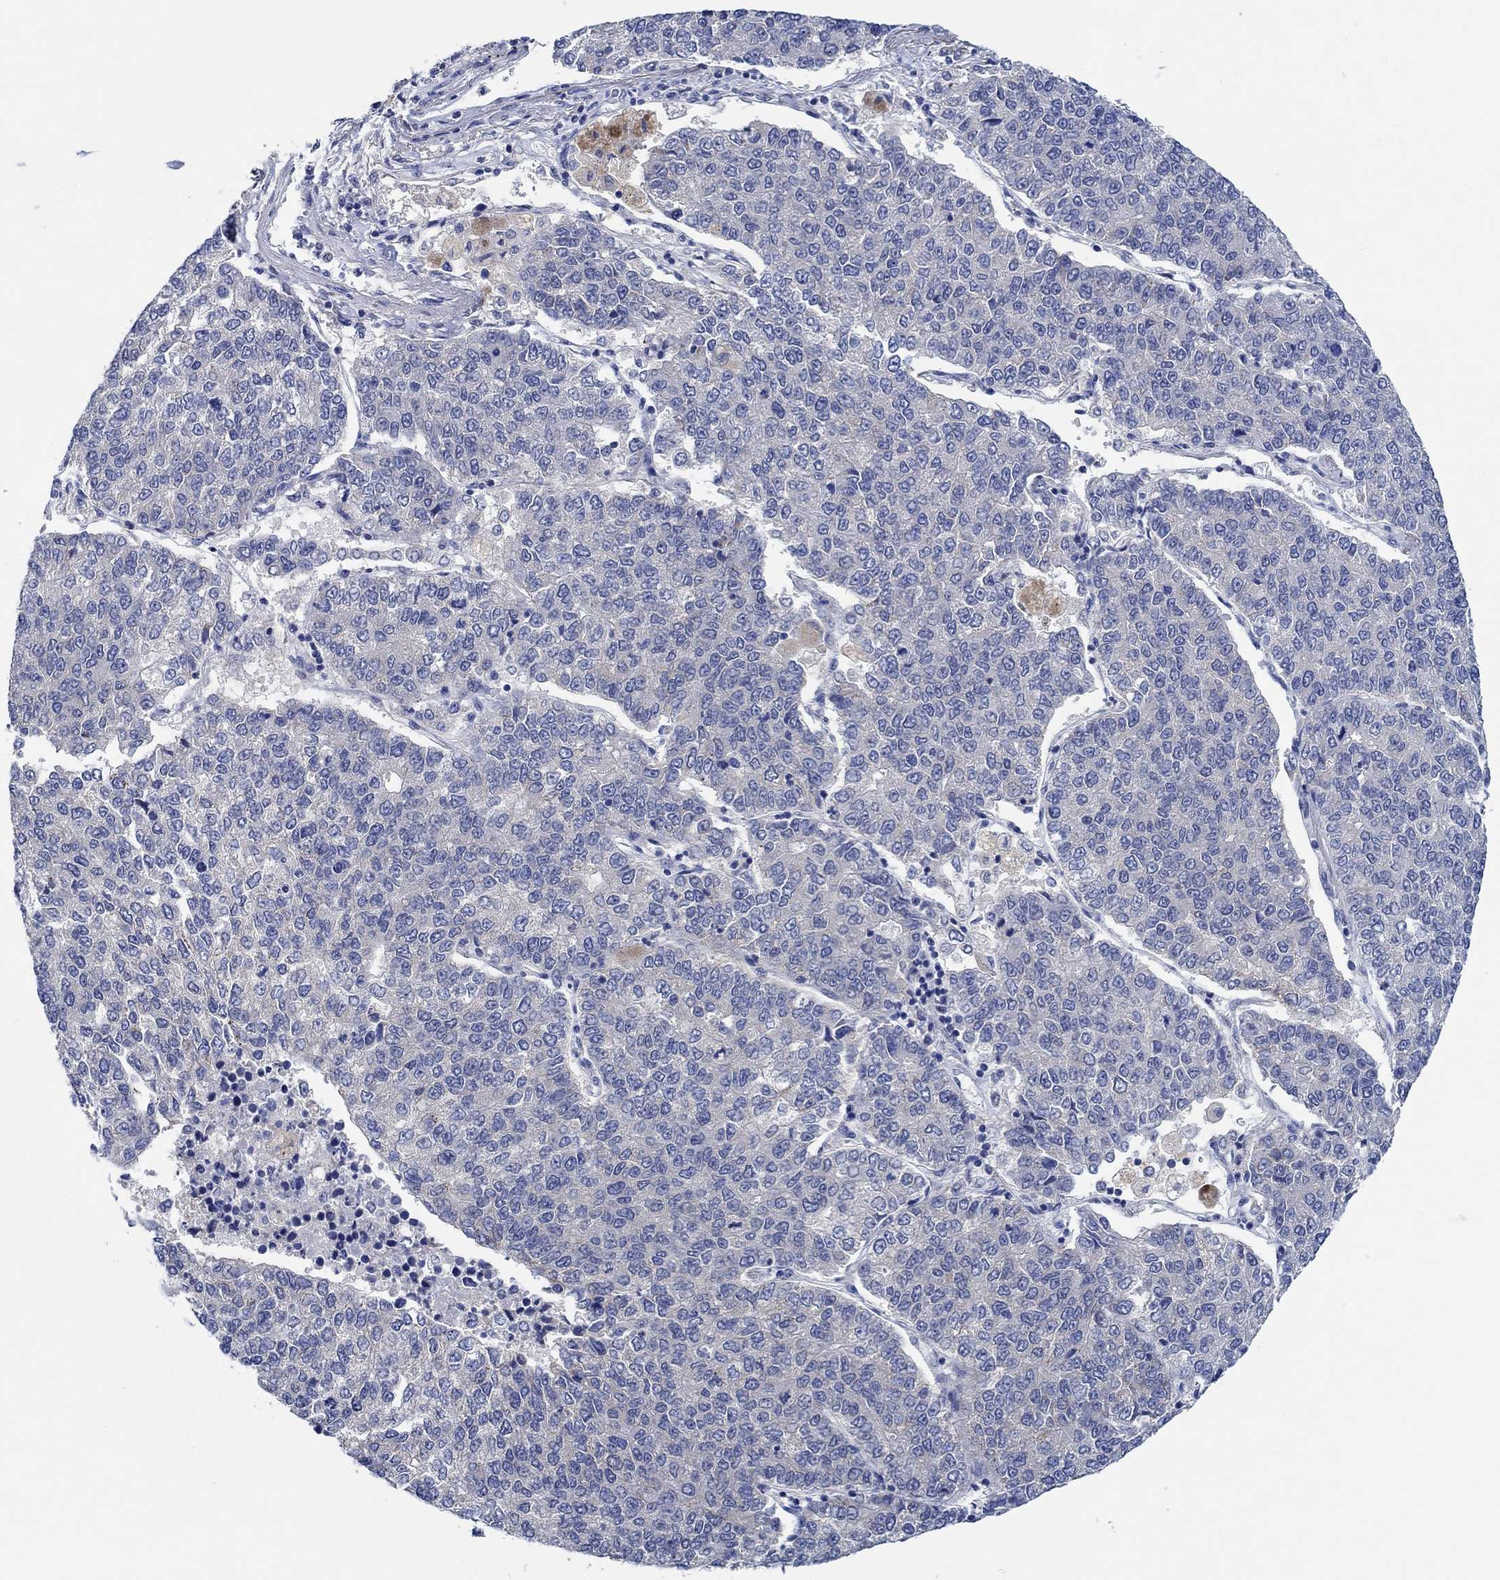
{"staining": {"intensity": "negative", "quantity": "none", "location": "none"}, "tissue": "lung cancer", "cell_type": "Tumor cells", "image_type": "cancer", "snomed": [{"axis": "morphology", "description": "Adenocarcinoma, NOS"}, {"axis": "topography", "description": "Lung"}], "caption": "The image displays no significant positivity in tumor cells of lung cancer.", "gene": "PRRT3", "patient": {"sex": "male", "age": 49}}